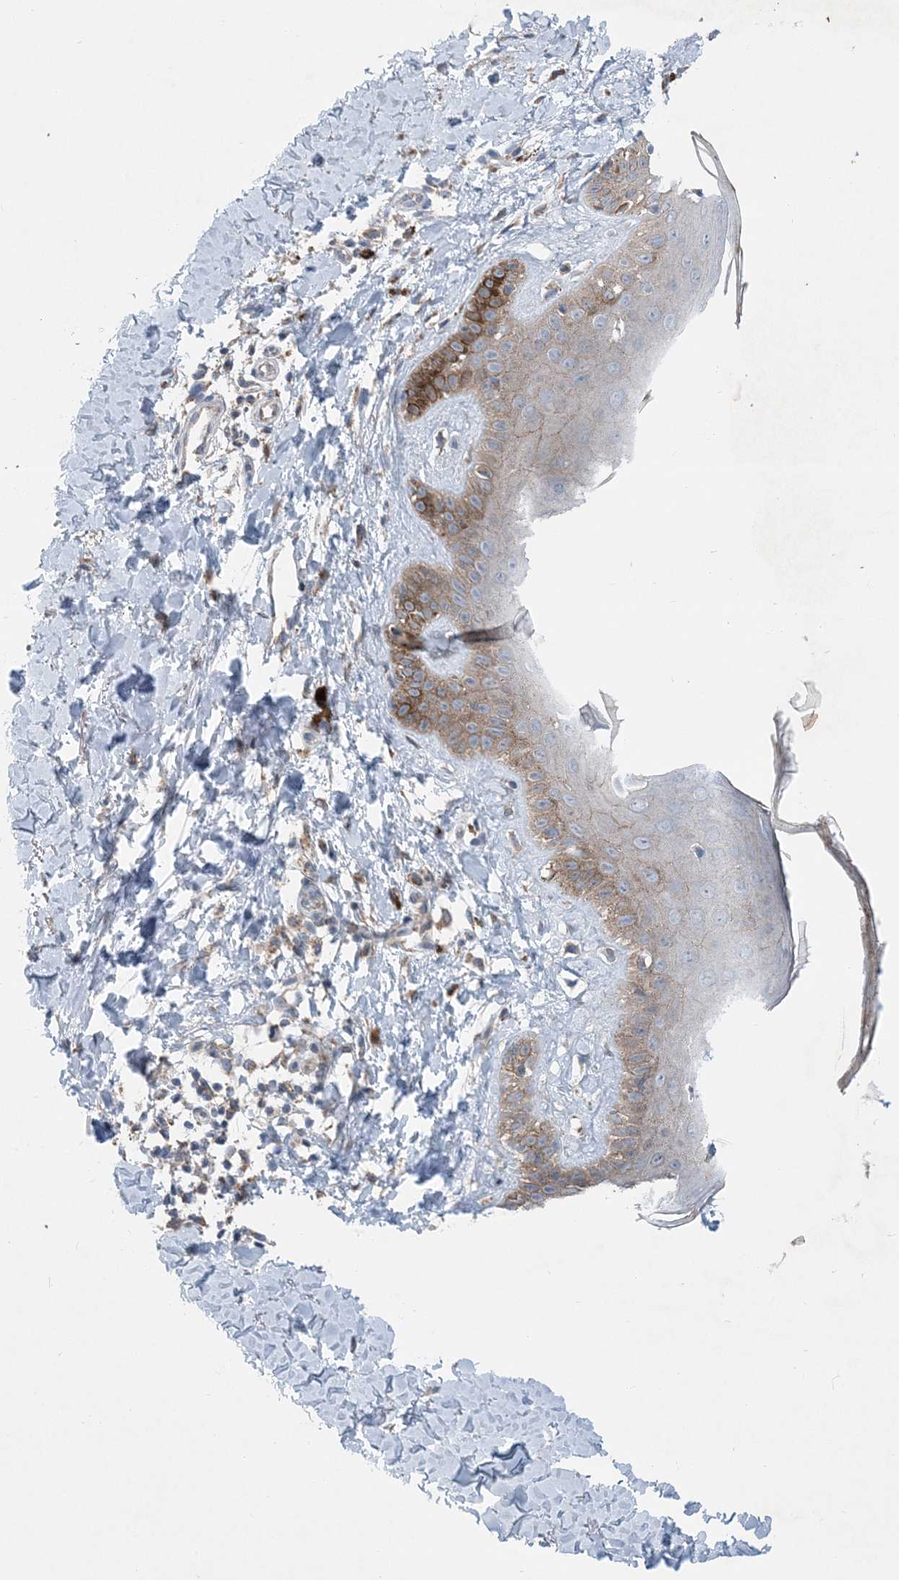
{"staining": {"intensity": "weak", "quantity": "25%-75%", "location": "cytoplasmic/membranous"}, "tissue": "skin", "cell_type": "Fibroblasts", "image_type": "normal", "snomed": [{"axis": "morphology", "description": "Normal tissue, NOS"}, {"axis": "topography", "description": "Skin"}], "caption": "An immunohistochemistry micrograph of benign tissue is shown. Protein staining in brown labels weak cytoplasmic/membranous positivity in skin within fibroblasts.", "gene": "DHX30", "patient": {"sex": "male", "age": 52}}